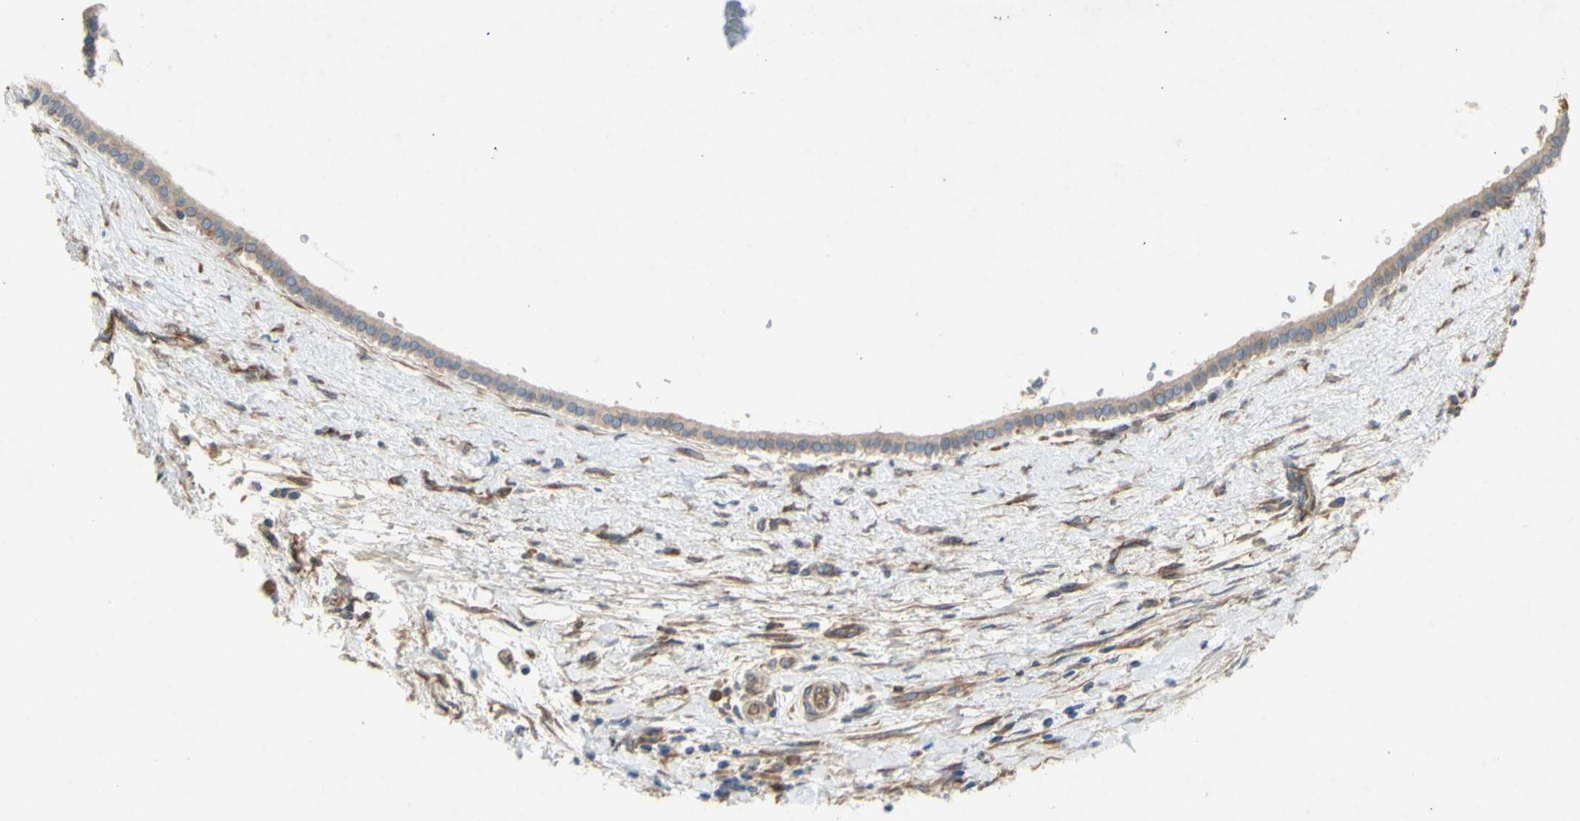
{"staining": {"intensity": "weak", "quantity": ">75%", "location": "cytoplasmic/membranous"}, "tissue": "liver cancer", "cell_type": "Tumor cells", "image_type": "cancer", "snomed": [{"axis": "morphology", "description": "Cholangiocarcinoma"}, {"axis": "topography", "description": "Liver"}], "caption": "About >75% of tumor cells in human liver cancer reveal weak cytoplasmic/membranous protein positivity as visualized by brown immunohistochemical staining.", "gene": "KLC1", "patient": {"sex": "female", "age": 65}}